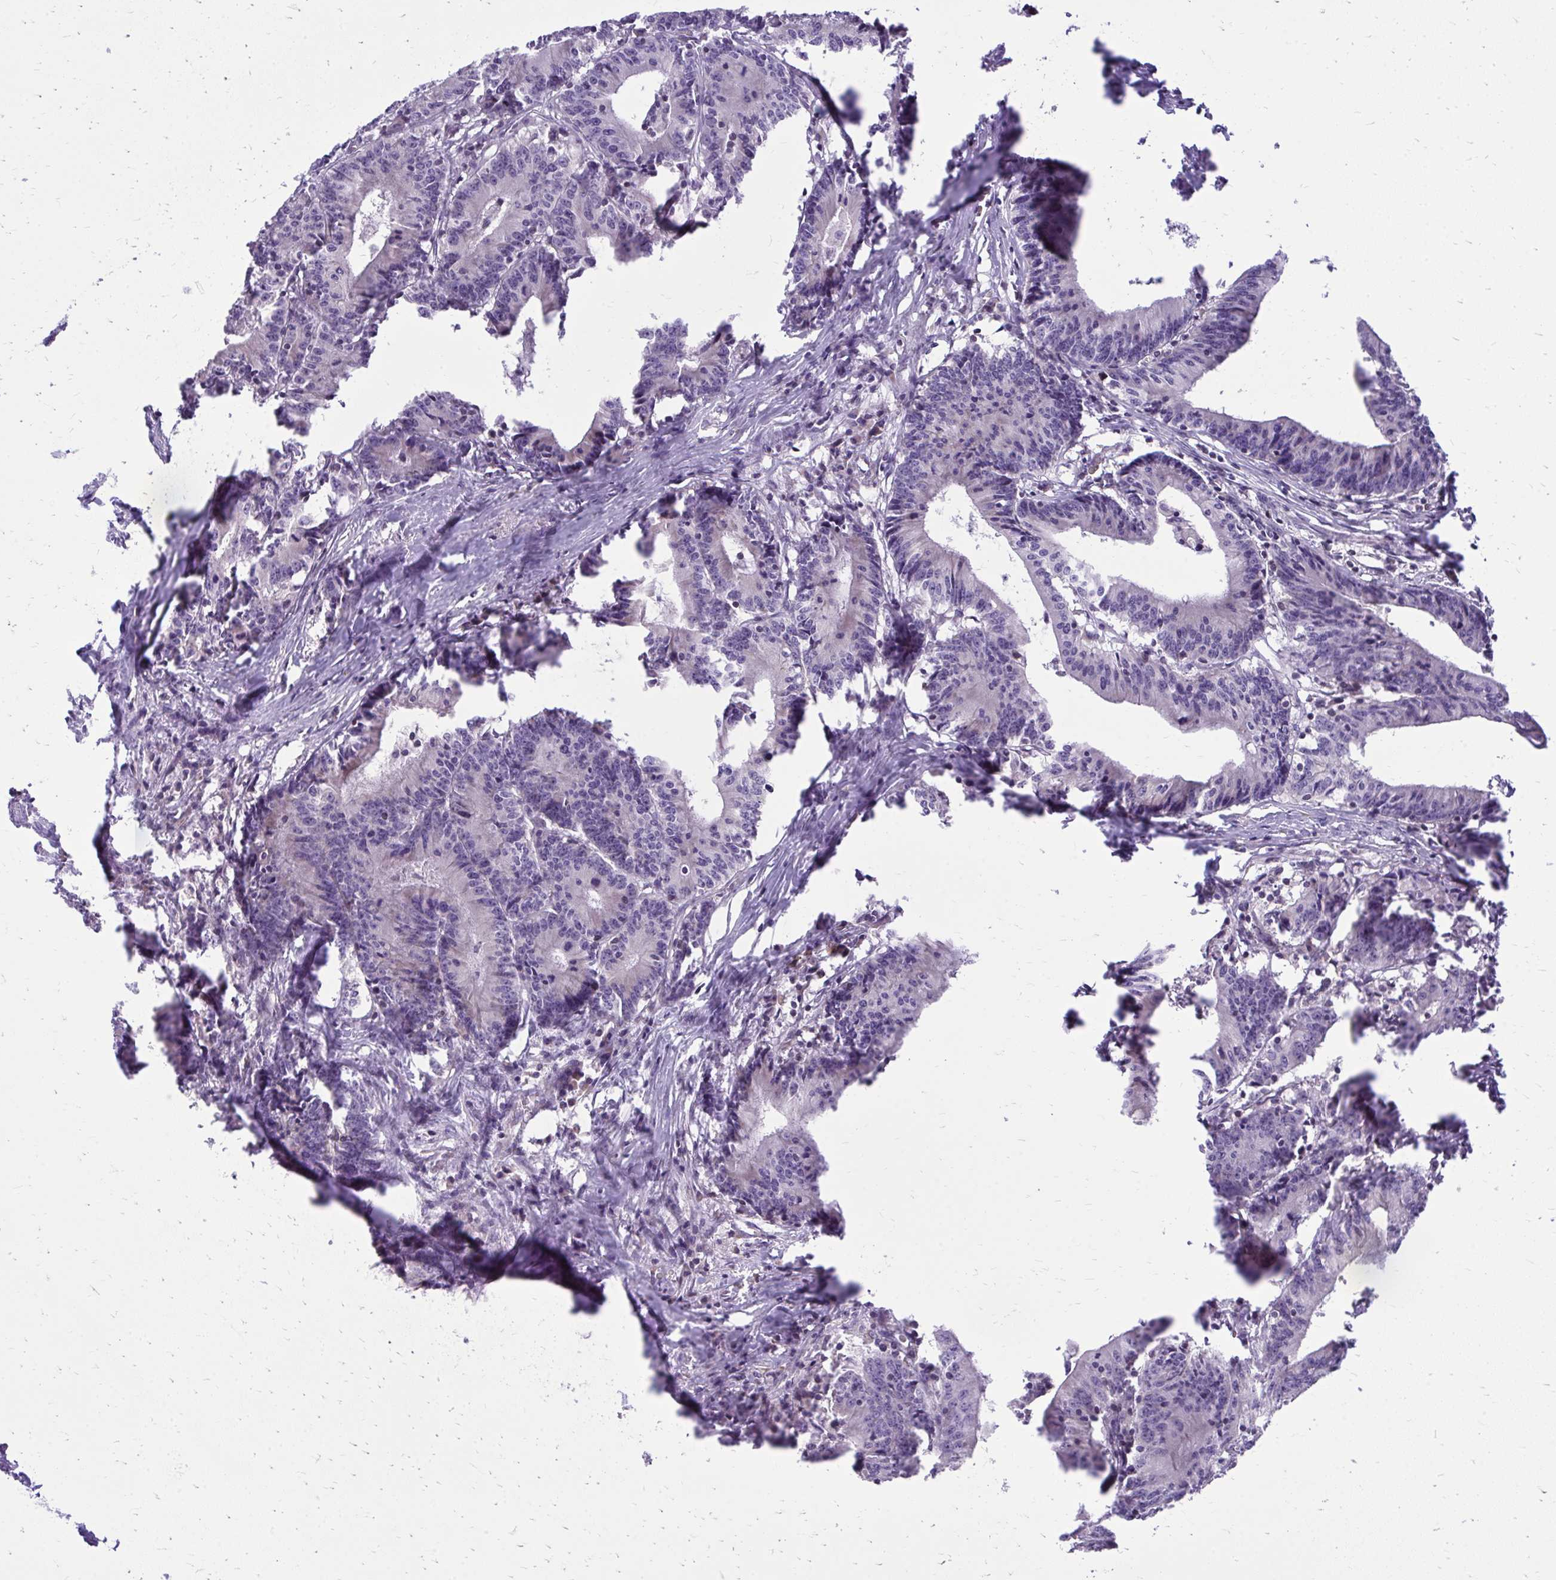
{"staining": {"intensity": "negative", "quantity": "none", "location": "none"}, "tissue": "colorectal cancer", "cell_type": "Tumor cells", "image_type": "cancer", "snomed": [{"axis": "morphology", "description": "Adenocarcinoma, NOS"}, {"axis": "topography", "description": "Colon"}], "caption": "Colorectal adenocarcinoma was stained to show a protein in brown. There is no significant expression in tumor cells.", "gene": "RPS6KA2", "patient": {"sex": "female", "age": 78}}